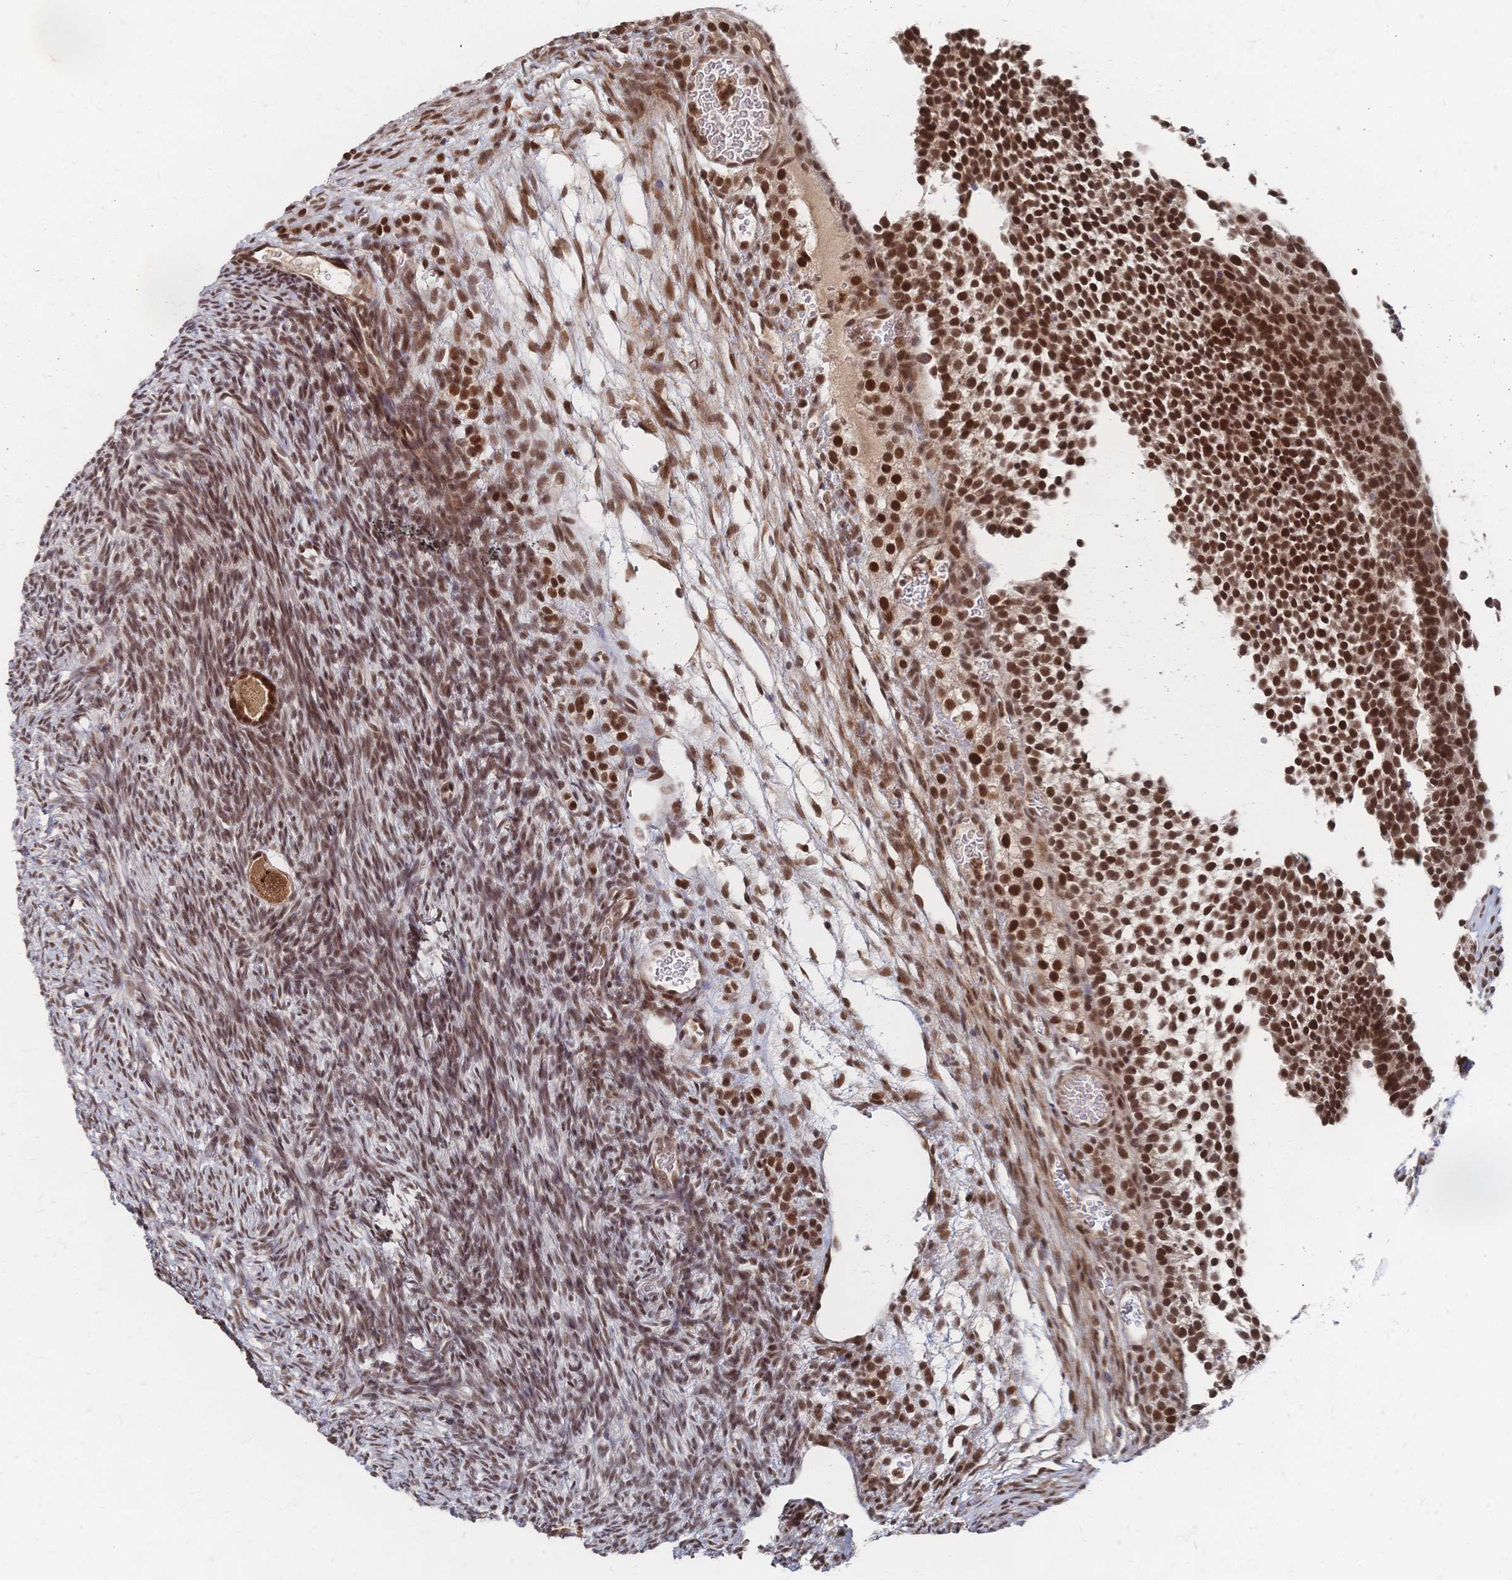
{"staining": {"intensity": "strong", "quantity": ">75%", "location": "cytoplasmic/membranous,nuclear"}, "tissue": "ovary", "cell_type": "Follicle cells", "image_type": "normal", "snomed": [{"axis": "morphology", "description": "Normal tissue, NOS"}, {"axis": "topography", "description": "Ovary"}], "caption": "This is an image of immunohistochemistry (IHC) staining of unremarkable ovary, which shows strong staining in the cytoplasmic/membranous,nuclear of follicle cells.", "gene": "NELFA", "patient": {"sex": "female", "age": 34}}